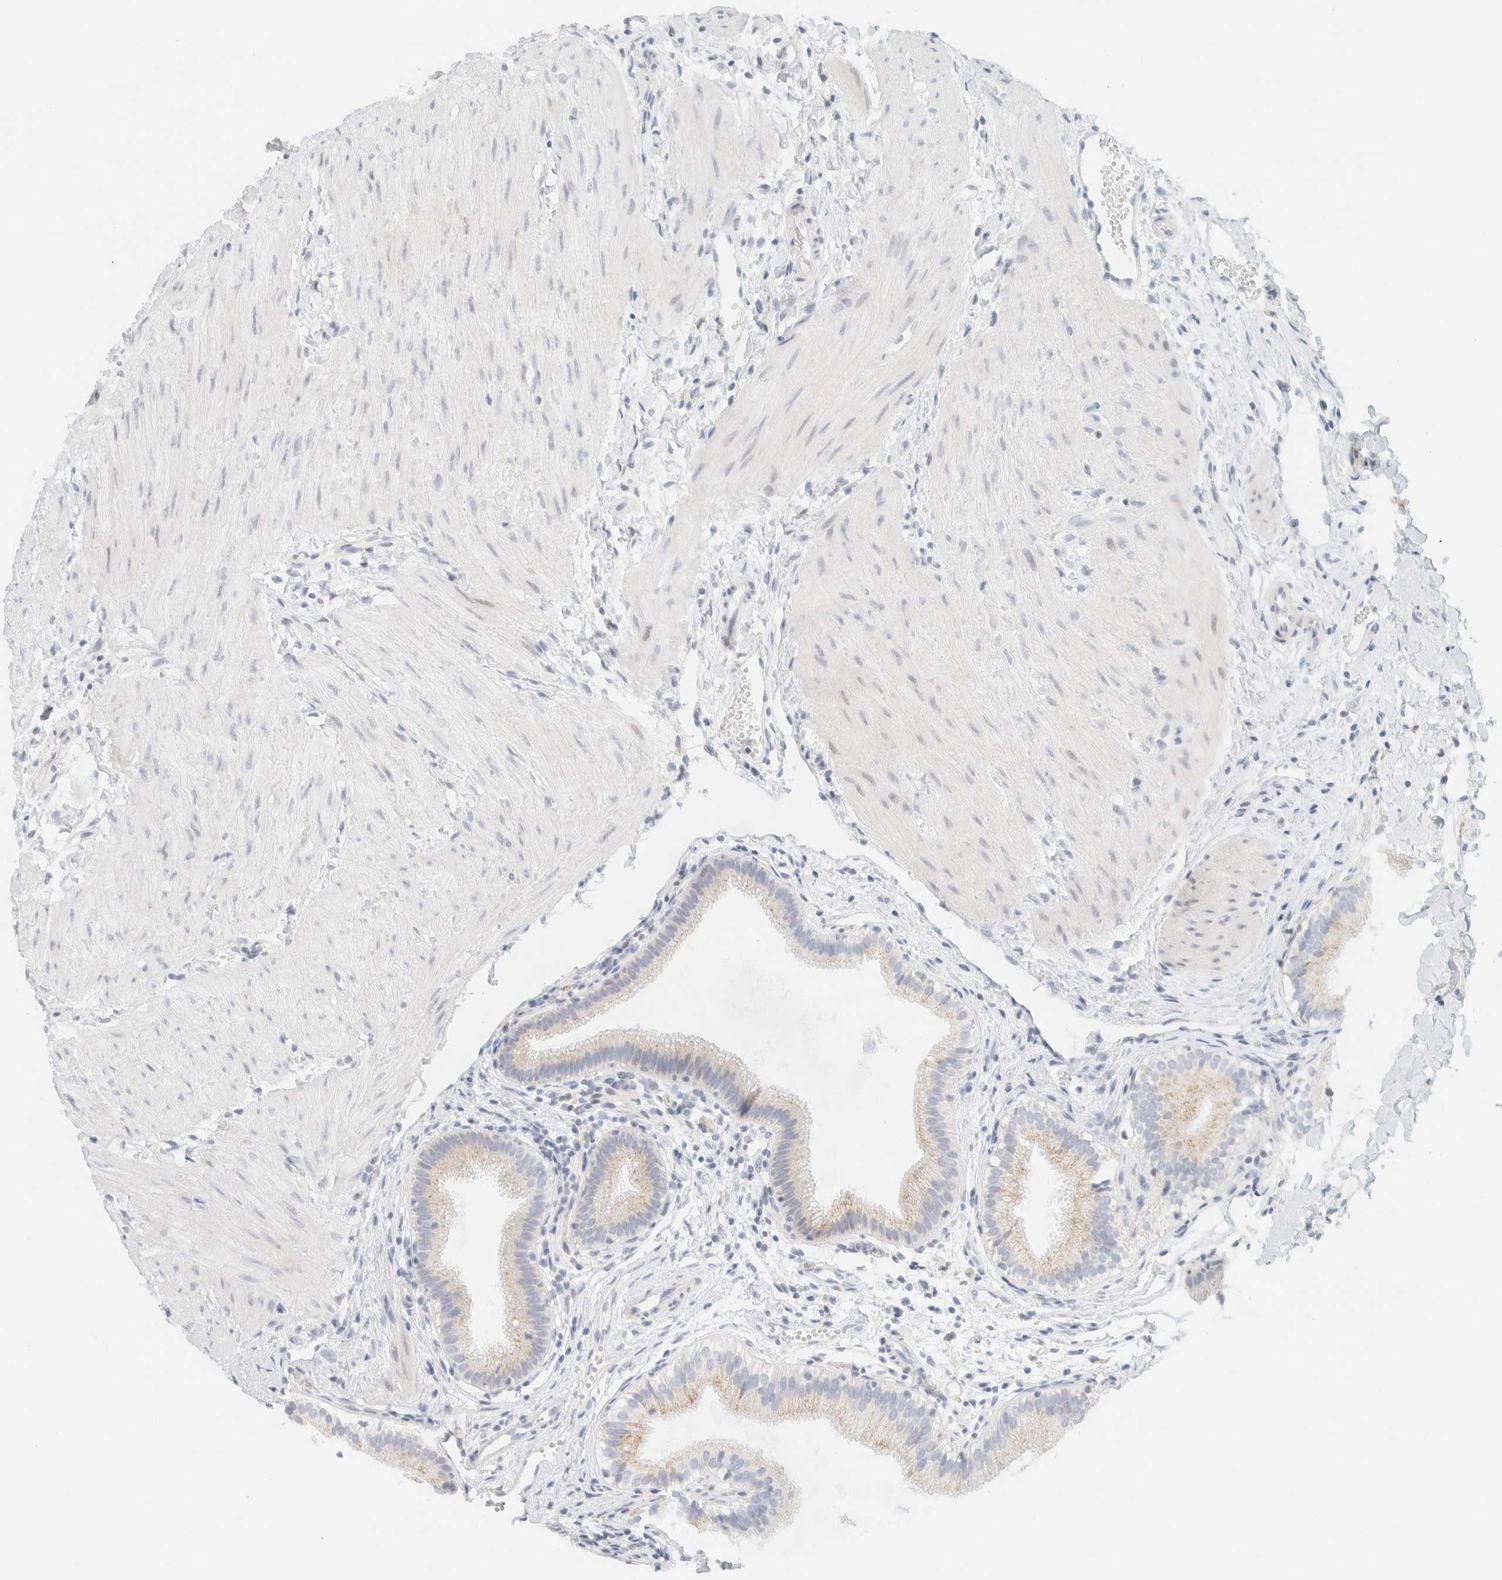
{"staining": {"intensity": "weak", "quantity": "<25%", "location": "cytoplasmic/membranous"}, "tissue": "gallbladder", "cell_type": "Glandular cells", "image_type": "normal", "snomed": [{"axis": "morphology", "description": "Normal tissue, NOS"}, {"axis": "topography", "description": "Gallbladder"}], "caption": "IHC photomicrograph of unremarkable human gallbladder stained for a protein (brown), which reveals no staining in glandular cells. The staining was performed using DAB to visualize the protein expression in brown, while the nuclei were stained in blue with hematoxylin (Magnification: 20x).", "gene": "SPNS3", "patient": {"sex": "female", "age": 26}}